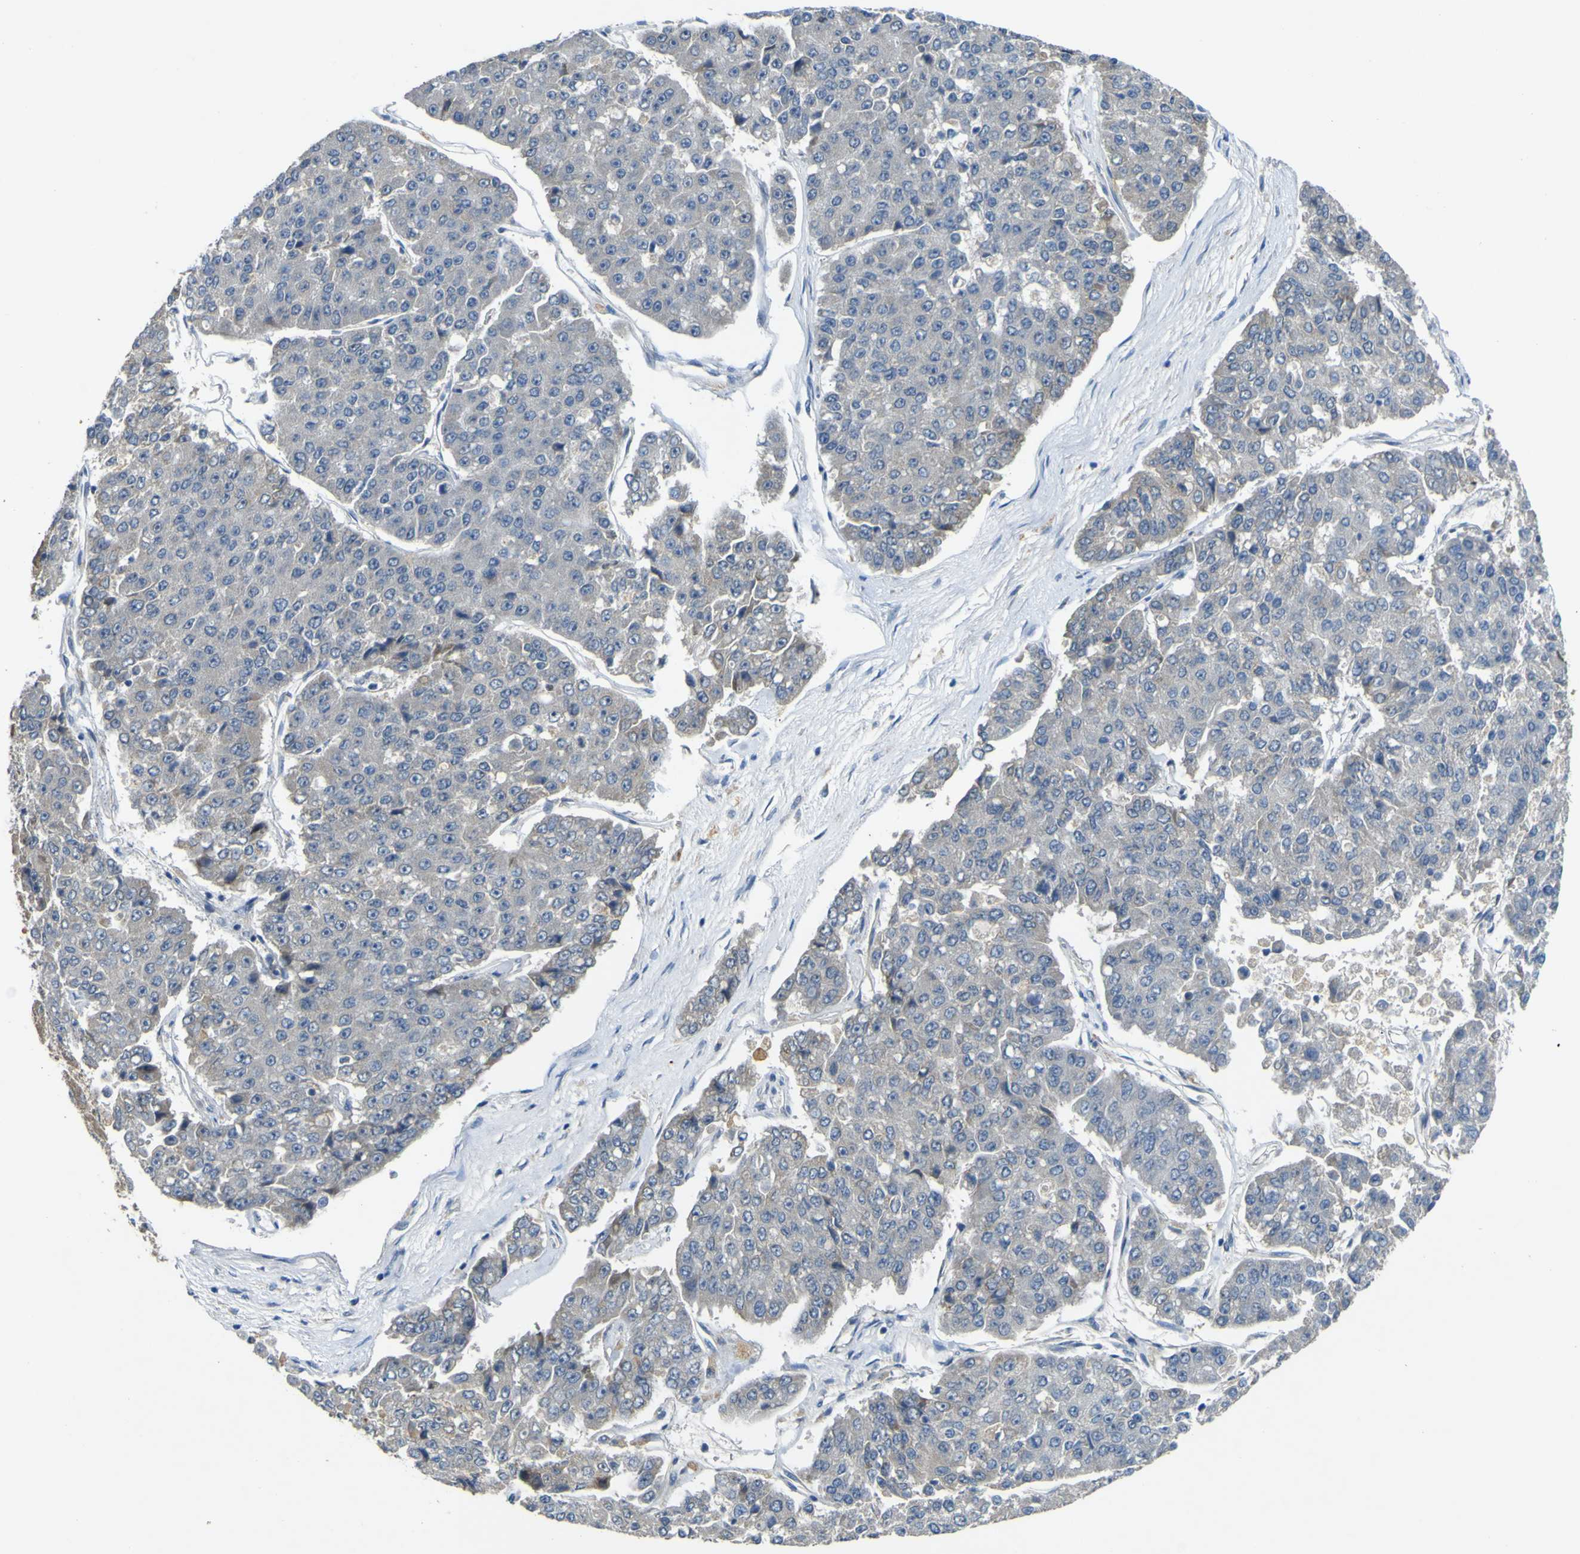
{"staining": {"intensity": "negative", "quantity": "none", "location": "none"}, "tissue": "pancreatic cancer", "cell_type": "Tumor cells", "image_type": "cancer", "snomed": [{"axis": "morphology", "description": "Adenocarcinoma, NOS"}, {"axis": "topography", "description": "Pancreas"}], "caption": "IHC micrograph of neoplastic tissue: pancreatic adenocarcinoma stained with DAB (3,3'-diaminobenzidine) exhibits no significant protein staining in tumor cells. (DAB (3,3'-diaminobenzidine) immunohistochemistry with hematoxylin counter stain).", "gene": "LDLR", "patient": {"sex": "male", "age": 50}}